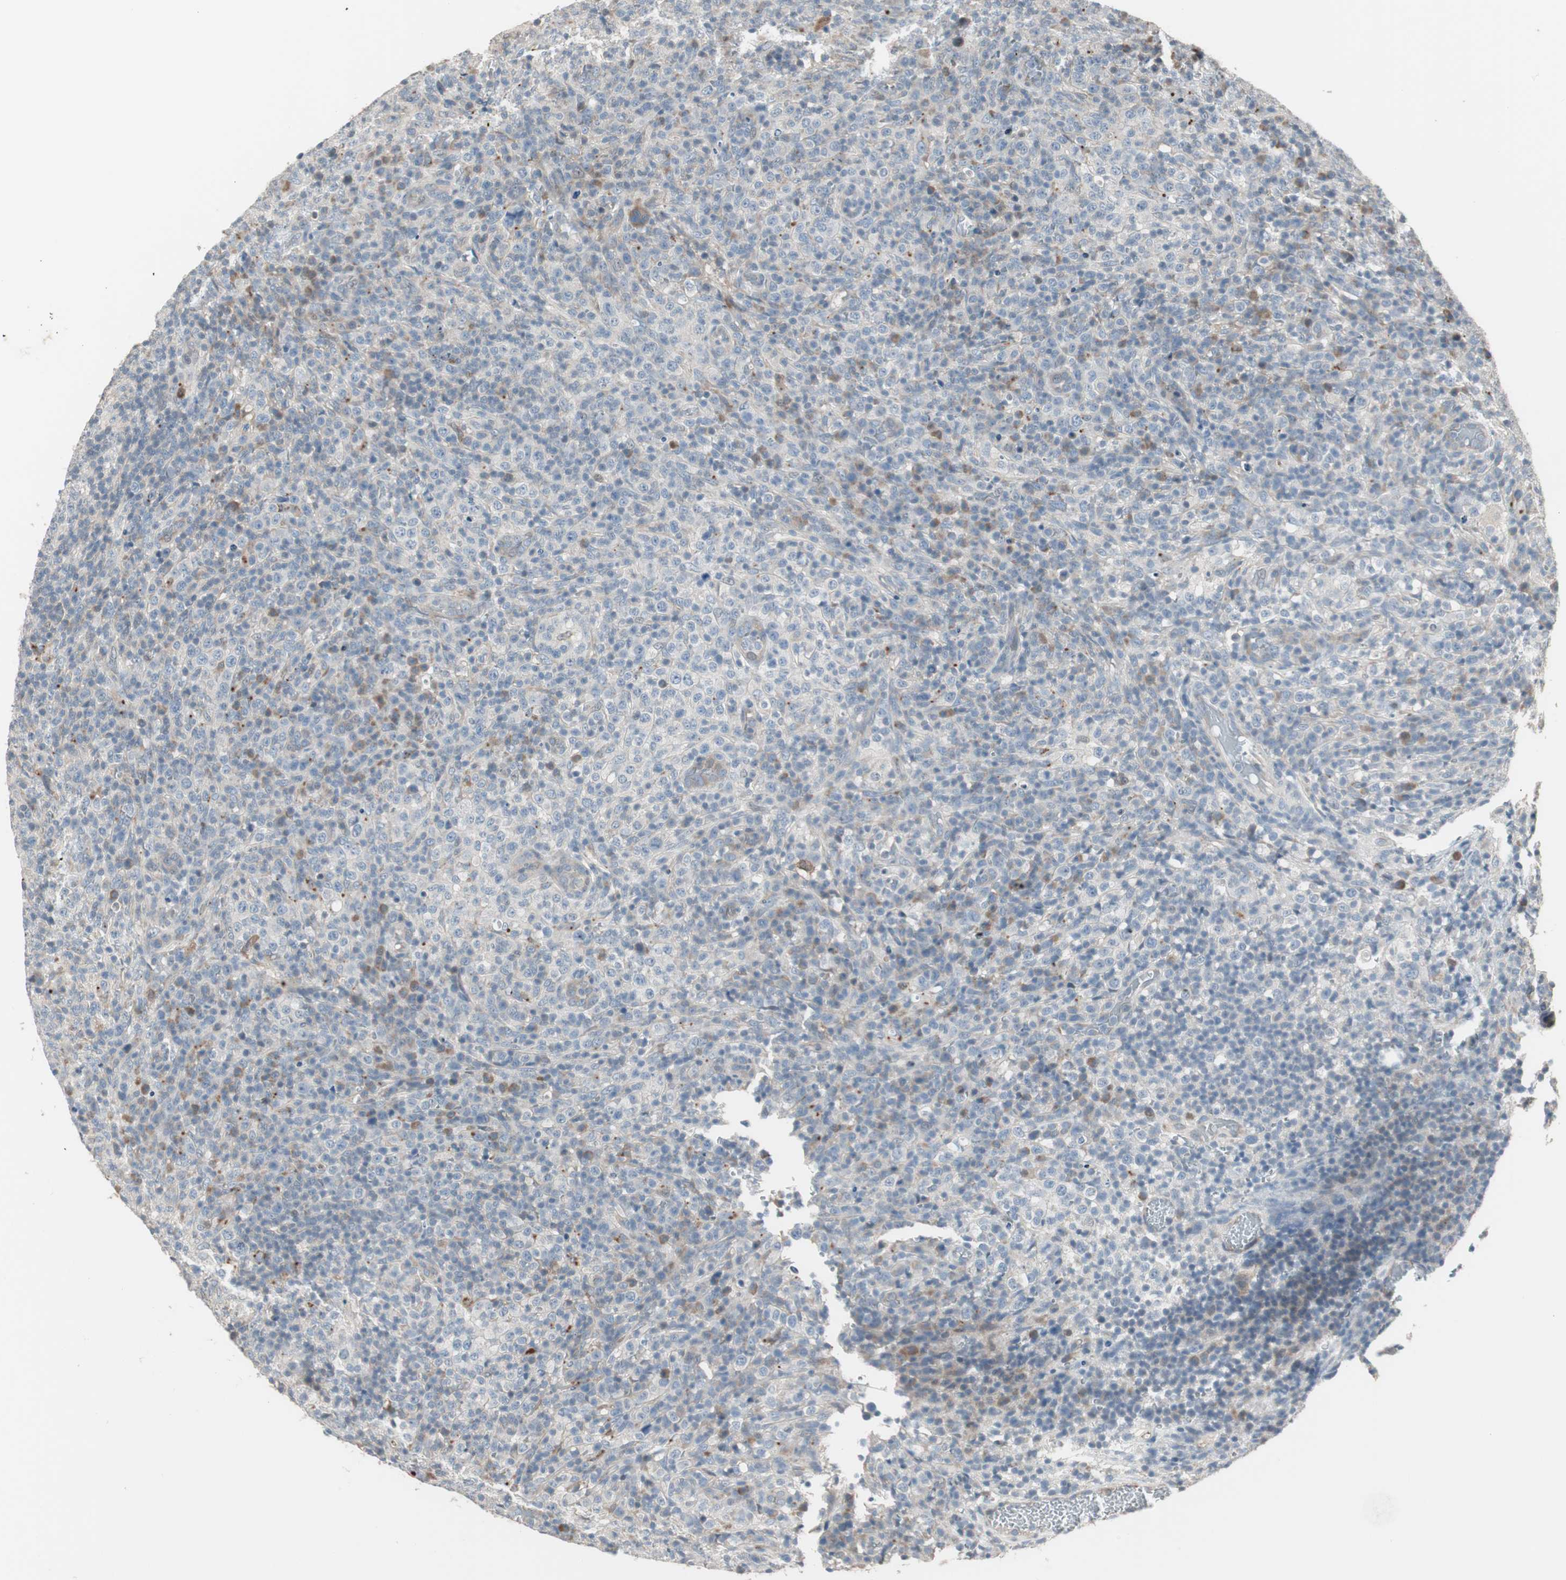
{"staining": {"intensity": "moderate", "quantity": "<25%", "location": "cytoplasmic/membranous"}, "tissue": "lymphoma", "cell_type": "Tumor cells", "image_type": "cancer", "snomed": [{"axis": "morphology", "description": "Malignant lymphoma, non-Hodgkin's type, High grade"}, {"axis": "topography", "description": "Lymph node"}], "caption": "Moderate cytoplasmic/membranous protein staining is identified in about <25% of tumor cells in lymphoma.", "gene": "PDZK1", "patient": {"sex": "female", "age": 76}}